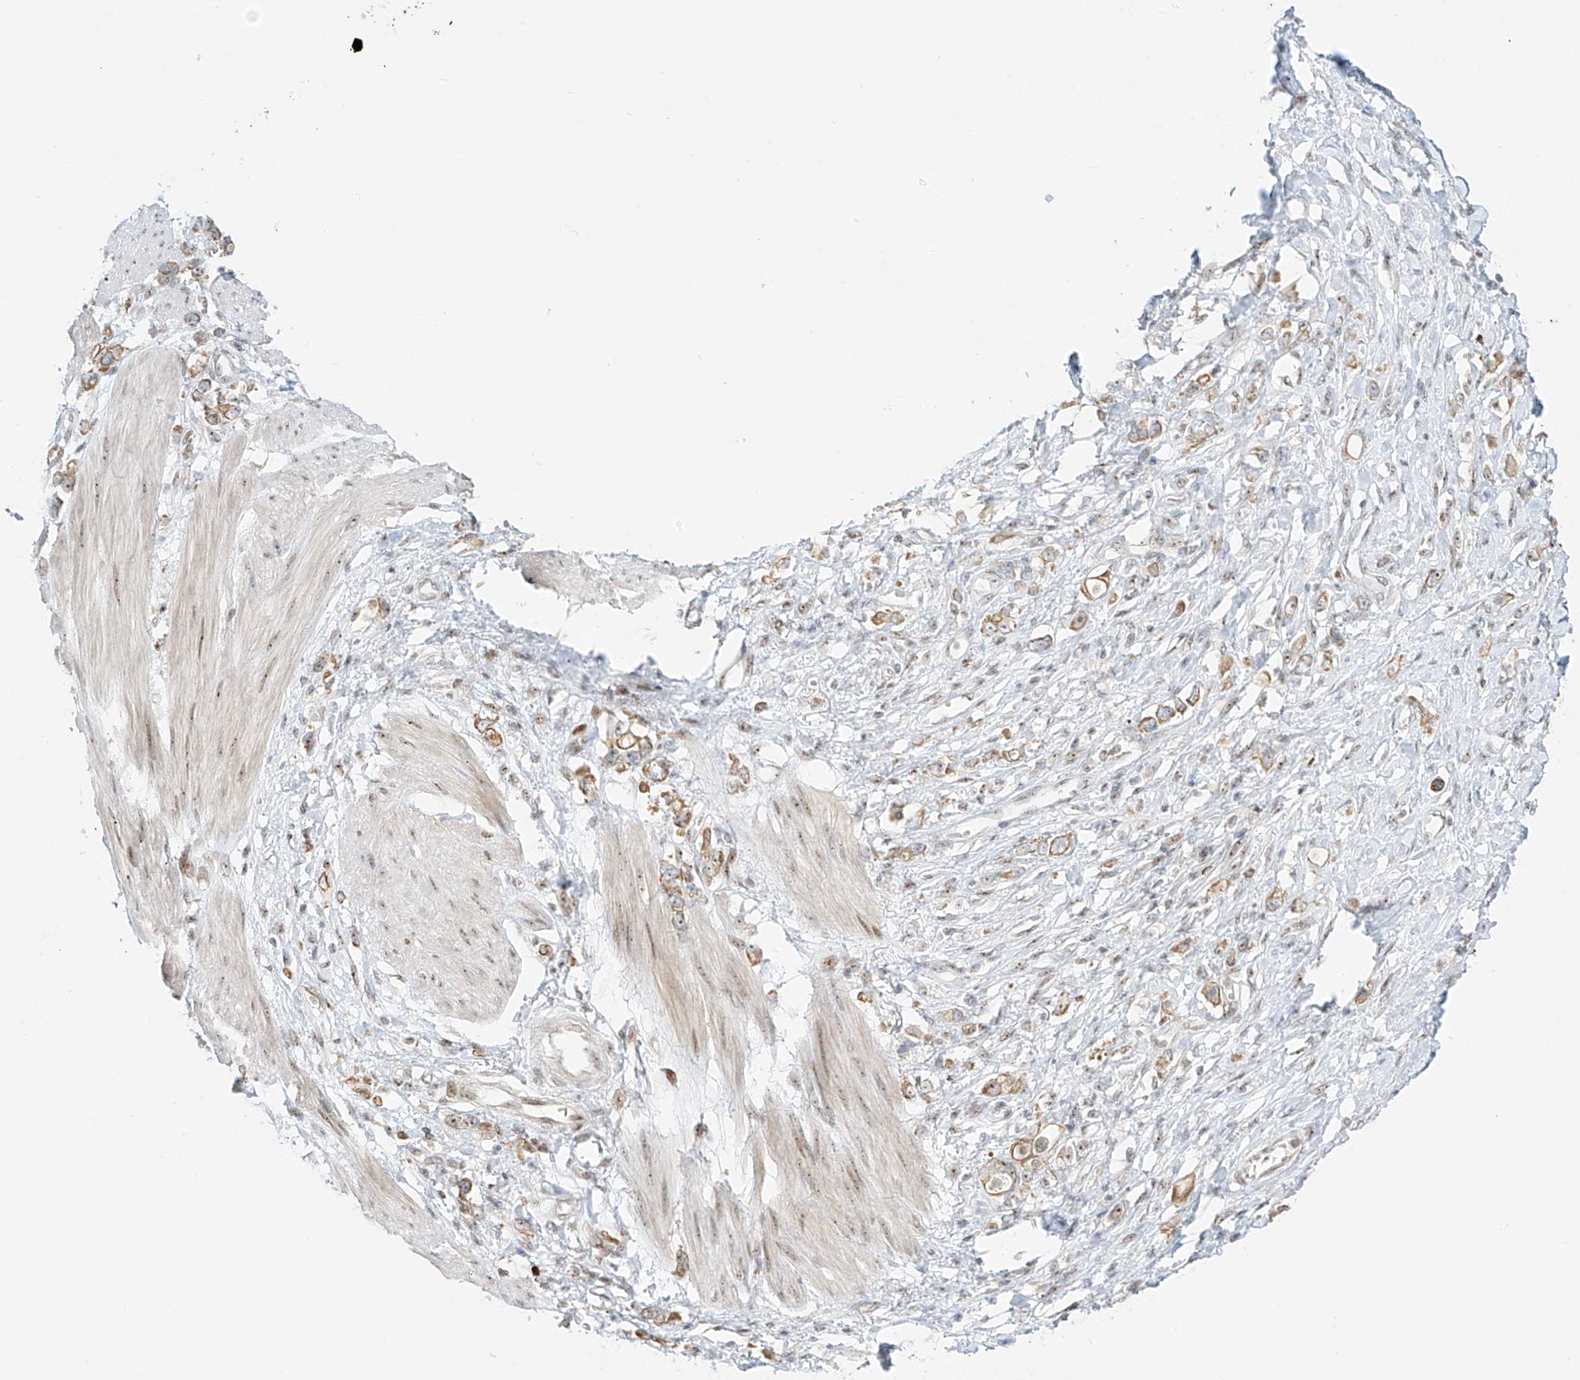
{"staining": {"intensity": "moderate", "quantity": ">75%", "location": "cytoplasmic/membranous,nuclear"}, "tissue": "stomach cancer", "cell_type": "Tumor cells", "image_type": "cancer", "snomed": [{"axis": "morphology", "description": "Adenocarcinoma, NOS"}, {"axis": "topography", "description": "Stomach"}], "caption": "Tumor cells demonstrate medium levels of moderate cytoplasmic/membranous and nuclear staining in approximately >75% of cells in human stomach cancer.", "gene": "ZNF512", "patient": {"sex": "female", "age": 76}}